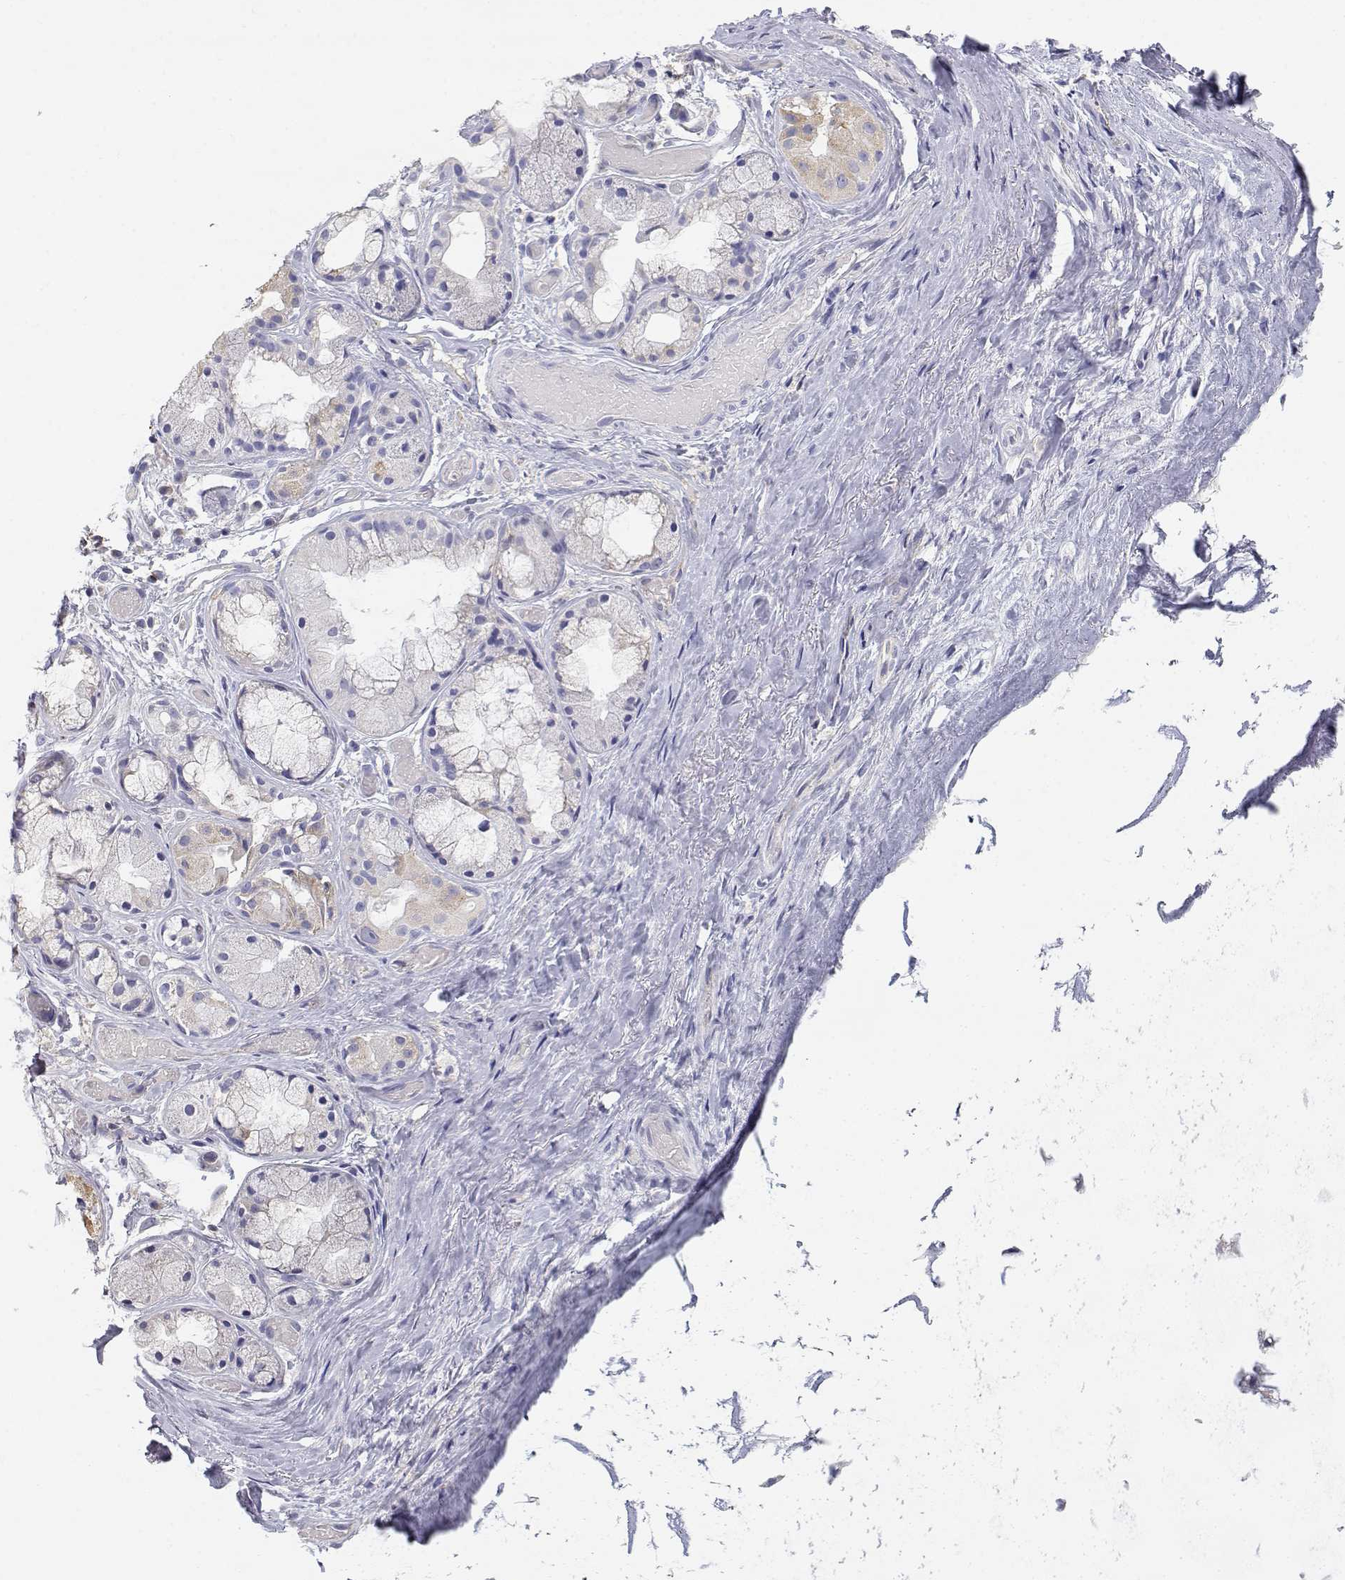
{"staining": {"intensity": "negative", "quantity": "none", "location": "none"}, "tissue": "soft tissue", "cell_type": "Fibroblasts", "image_type": "normal", "snomed": [{"axis": "morphology", "description": "Normal tissue, NOS"}, {"axis": "topography", "description": "Cartilage tissue"}], "caption": "Immunohistochemistry of unremarkable soft tissue demonstrates no positivity in fibroblasts.", "gene": "ADA", "patient": {"sex": "male", "age": 62}}